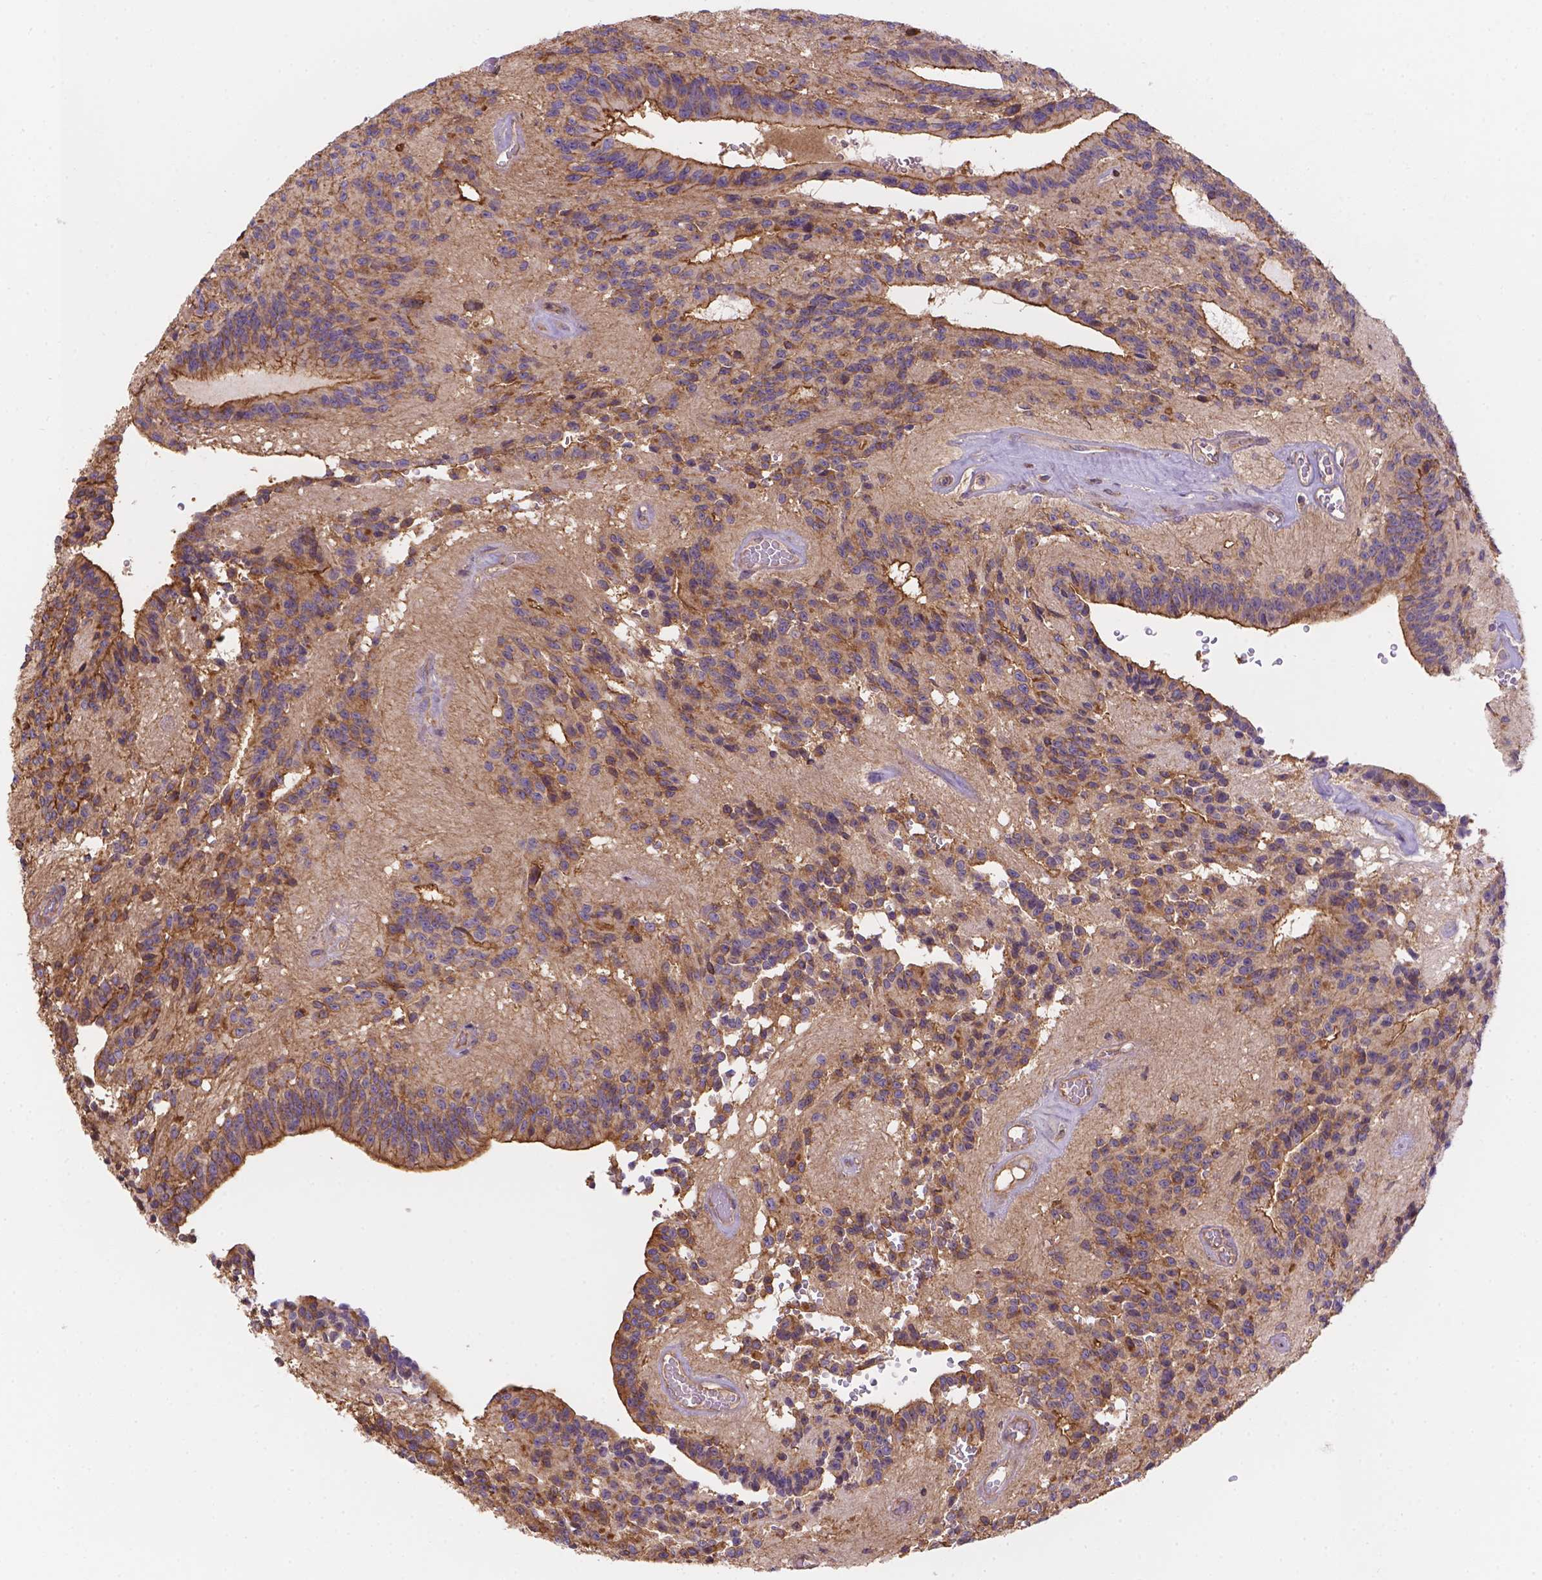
{"staining": {"intensity": "moderate", "quantity": "<25%", "location": "cytoplasmic/membranous"}, "tissue": "glioma", "cell_type": "Tumor cells", "image_type": "cancer", "snomed": [{"axis": "morphology", "description": "Glioma, malignant, Low grade"}, {"axis": "topography", "description": "Brain"}], "caption": "High-magnification brightfield microscopy of malignant glioma (low-grade) stained with DAB (brown) and counterstained with hematoxylin (blue). tumor cells exhibit moderate cytoplasmic/membranous expression is present in approximately<25% of cells.", "gene": "DMWD", "patient": {"sex": "male", "age": 31}}